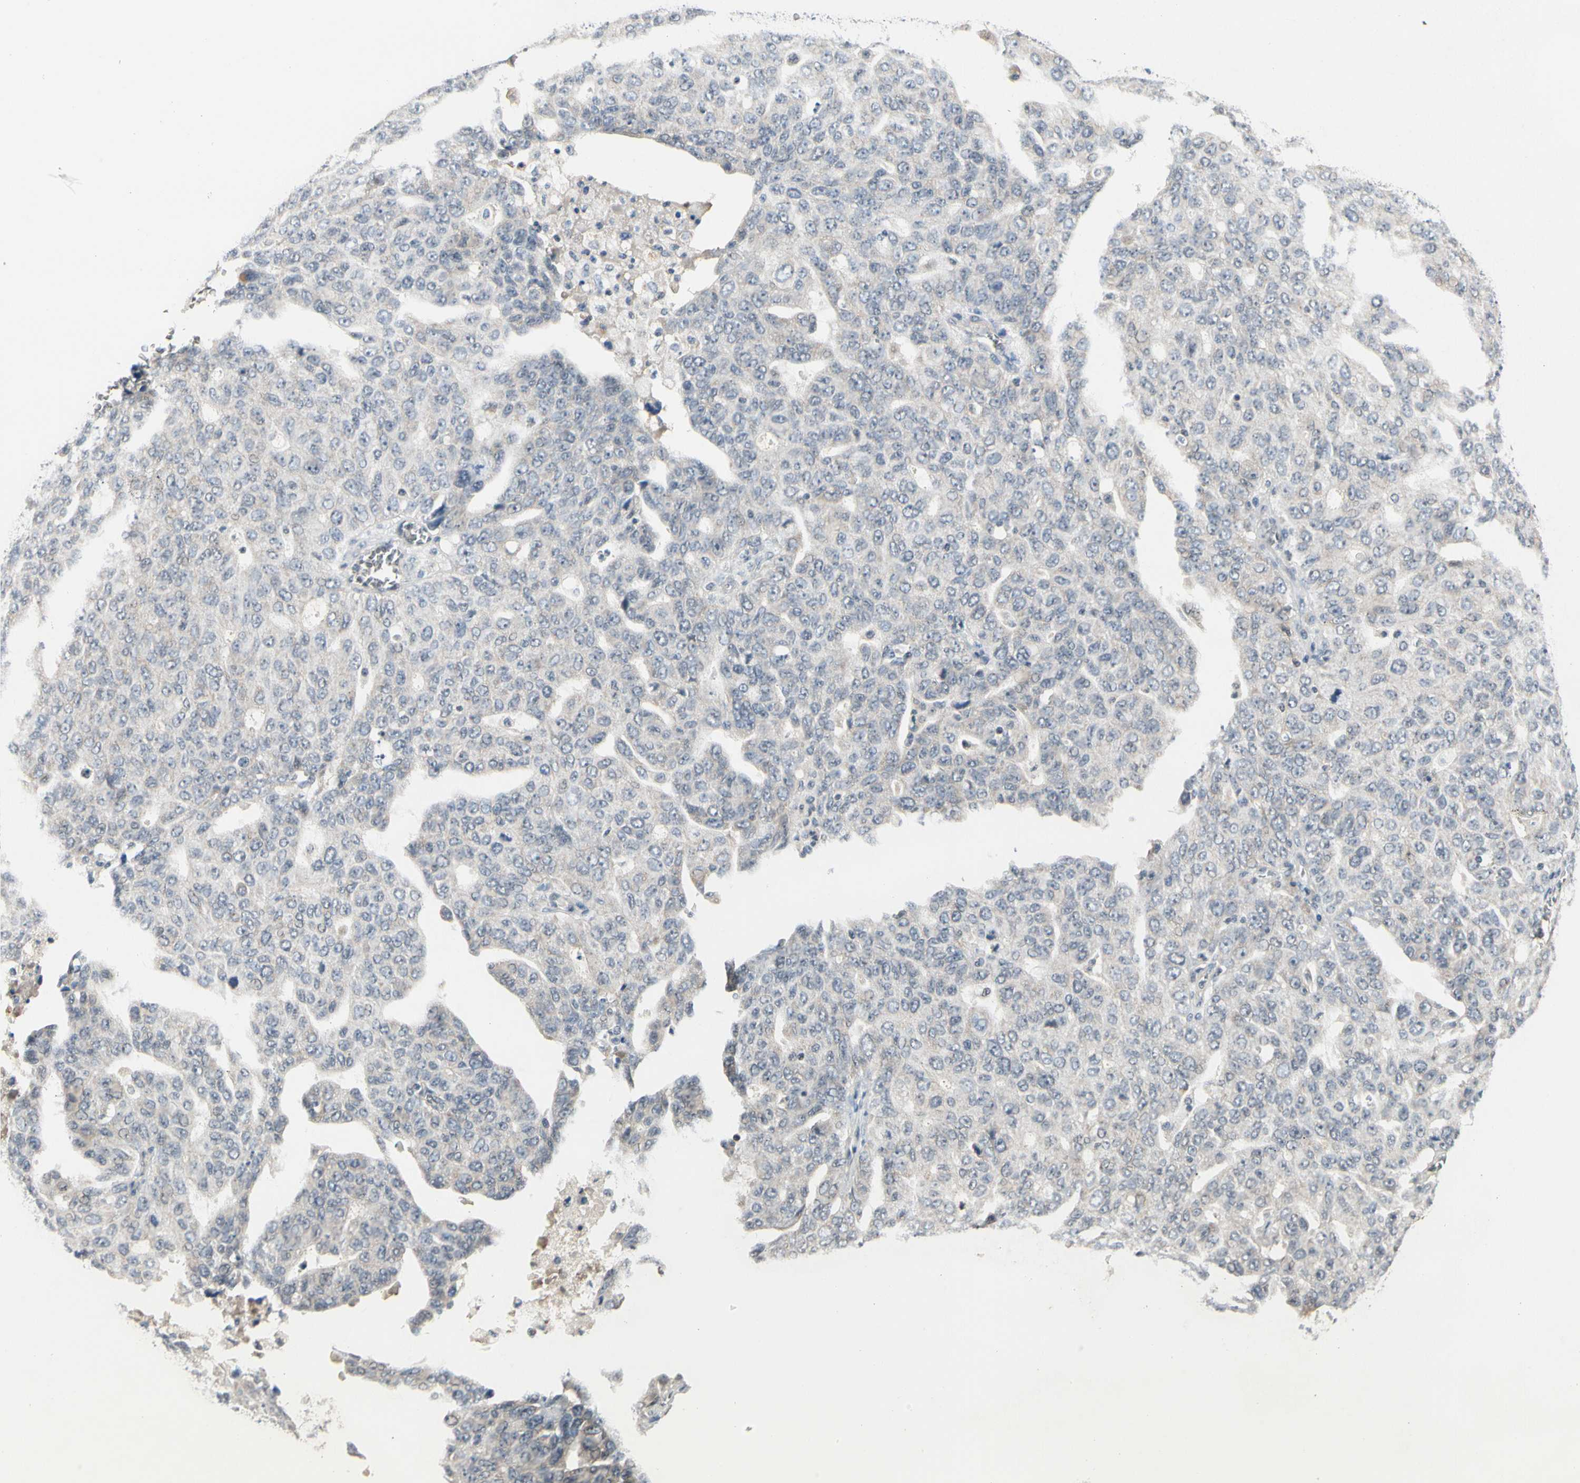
{"staining": {"intensity": "negative", "quantity": "none", "location": "none"}, "tissue": "ovarian cancer", "cell_type": "Tumor cells", "image_type": "cancer", "snomed": [{"axis": "morphology", "description": "Carcinoma, endometroid"}, {"axis": "topography", "description": "Ovary"}], "caption": "The photomicrograph displays no staining of tumor cells in ovarian endometroid carcinoma.", "gene": "GREM1", "patient": {"sex": "female", "age": 62}}